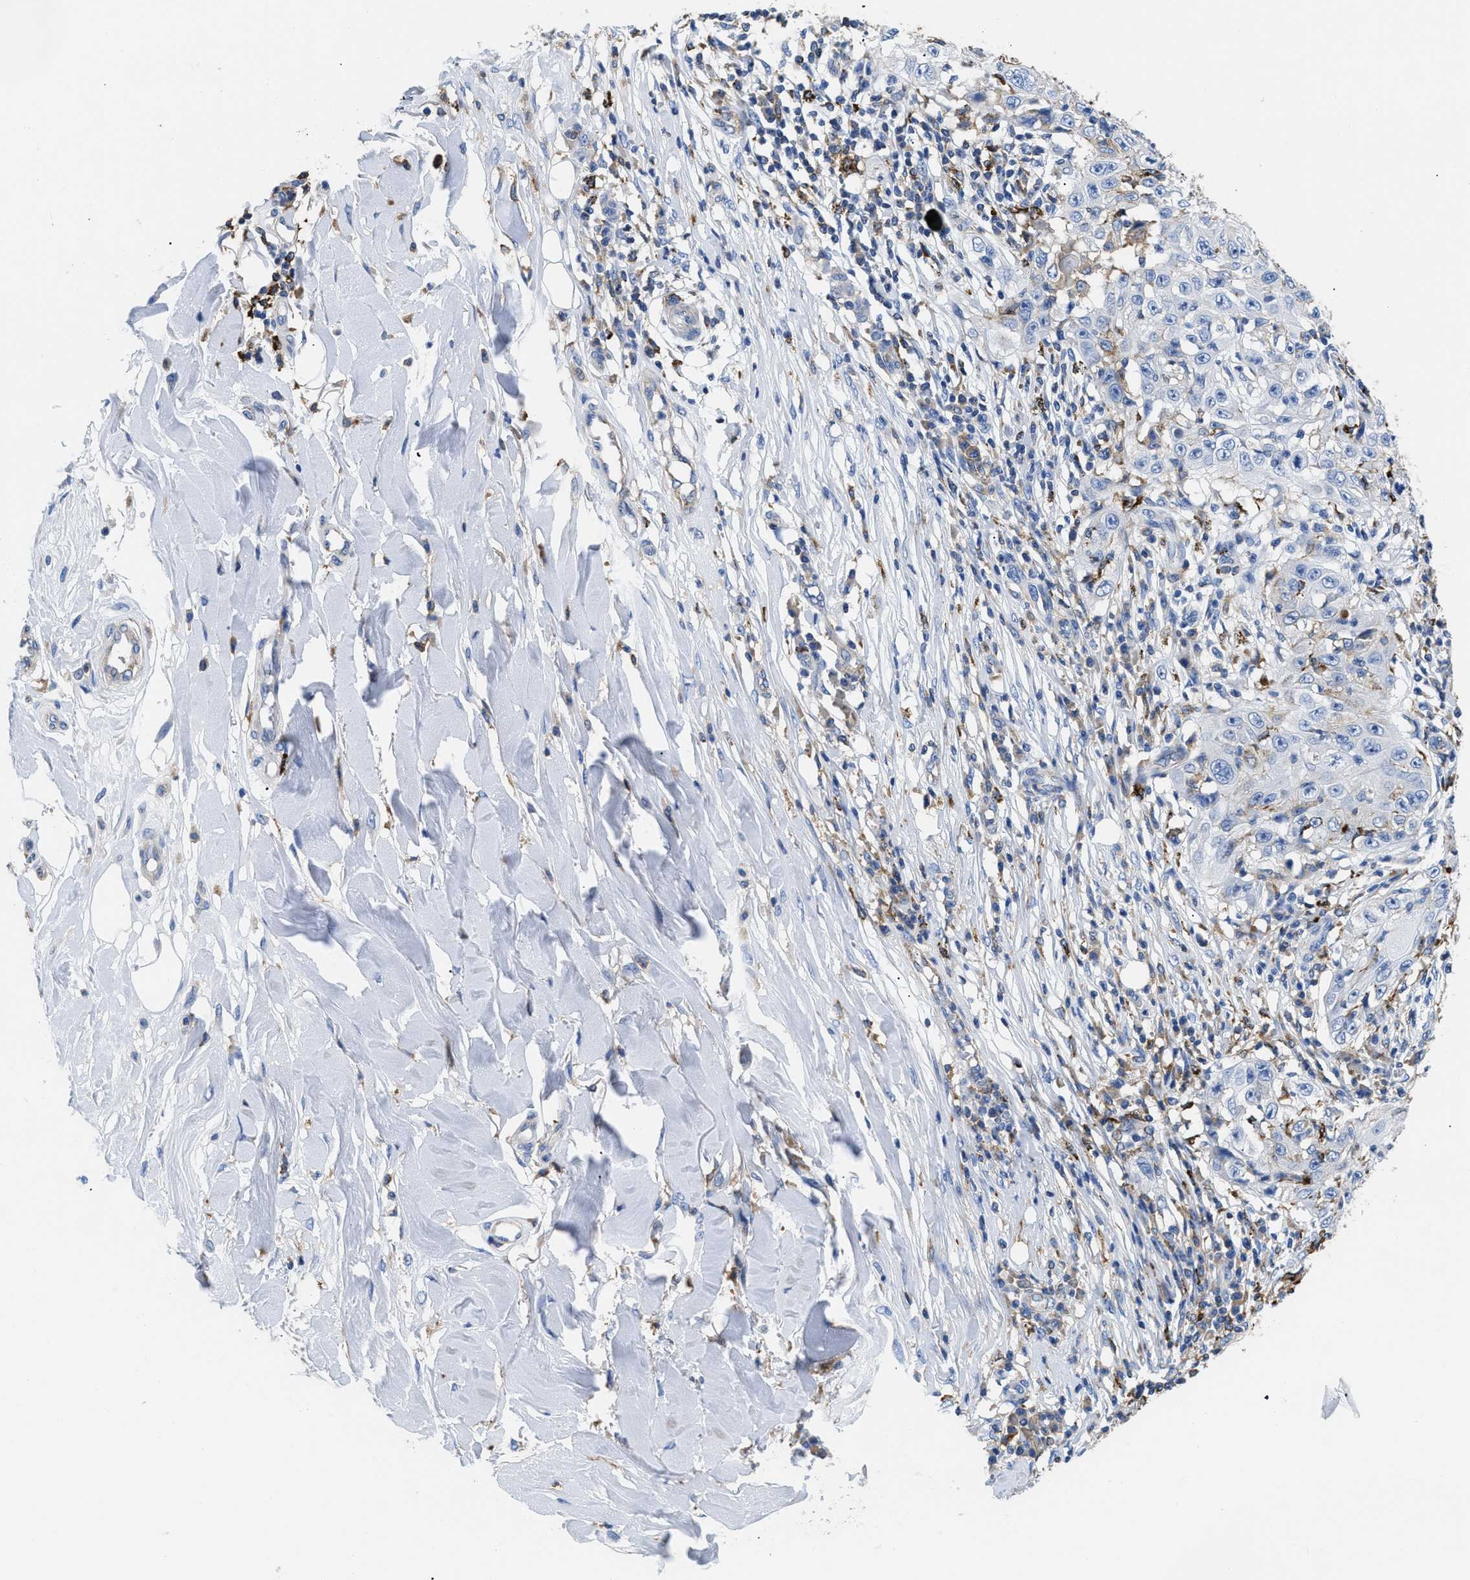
{"staining": {"intensity": "negative", "quantity": "none", "location": "none"}, "tissue": "skin cancer", "cell_type": "Tumor cells", "image_type": "cancer", "snomed": [{"axis": "morphology", "description": "Squamous cell carcinoma, NOS"}, {"axis": "topography", "description": "Skin"}], "caption": "Immunohistochemistry (IHC) histopathology image of human squamous cell carcinoma (skin) stained for a protein (brown), which shows no expression in tumor cells. (DAB immunohistochemistry (IHC), high magnification).", "gene": "HLA-DPA1", "patient": {"sex": "male", "age": 86}}